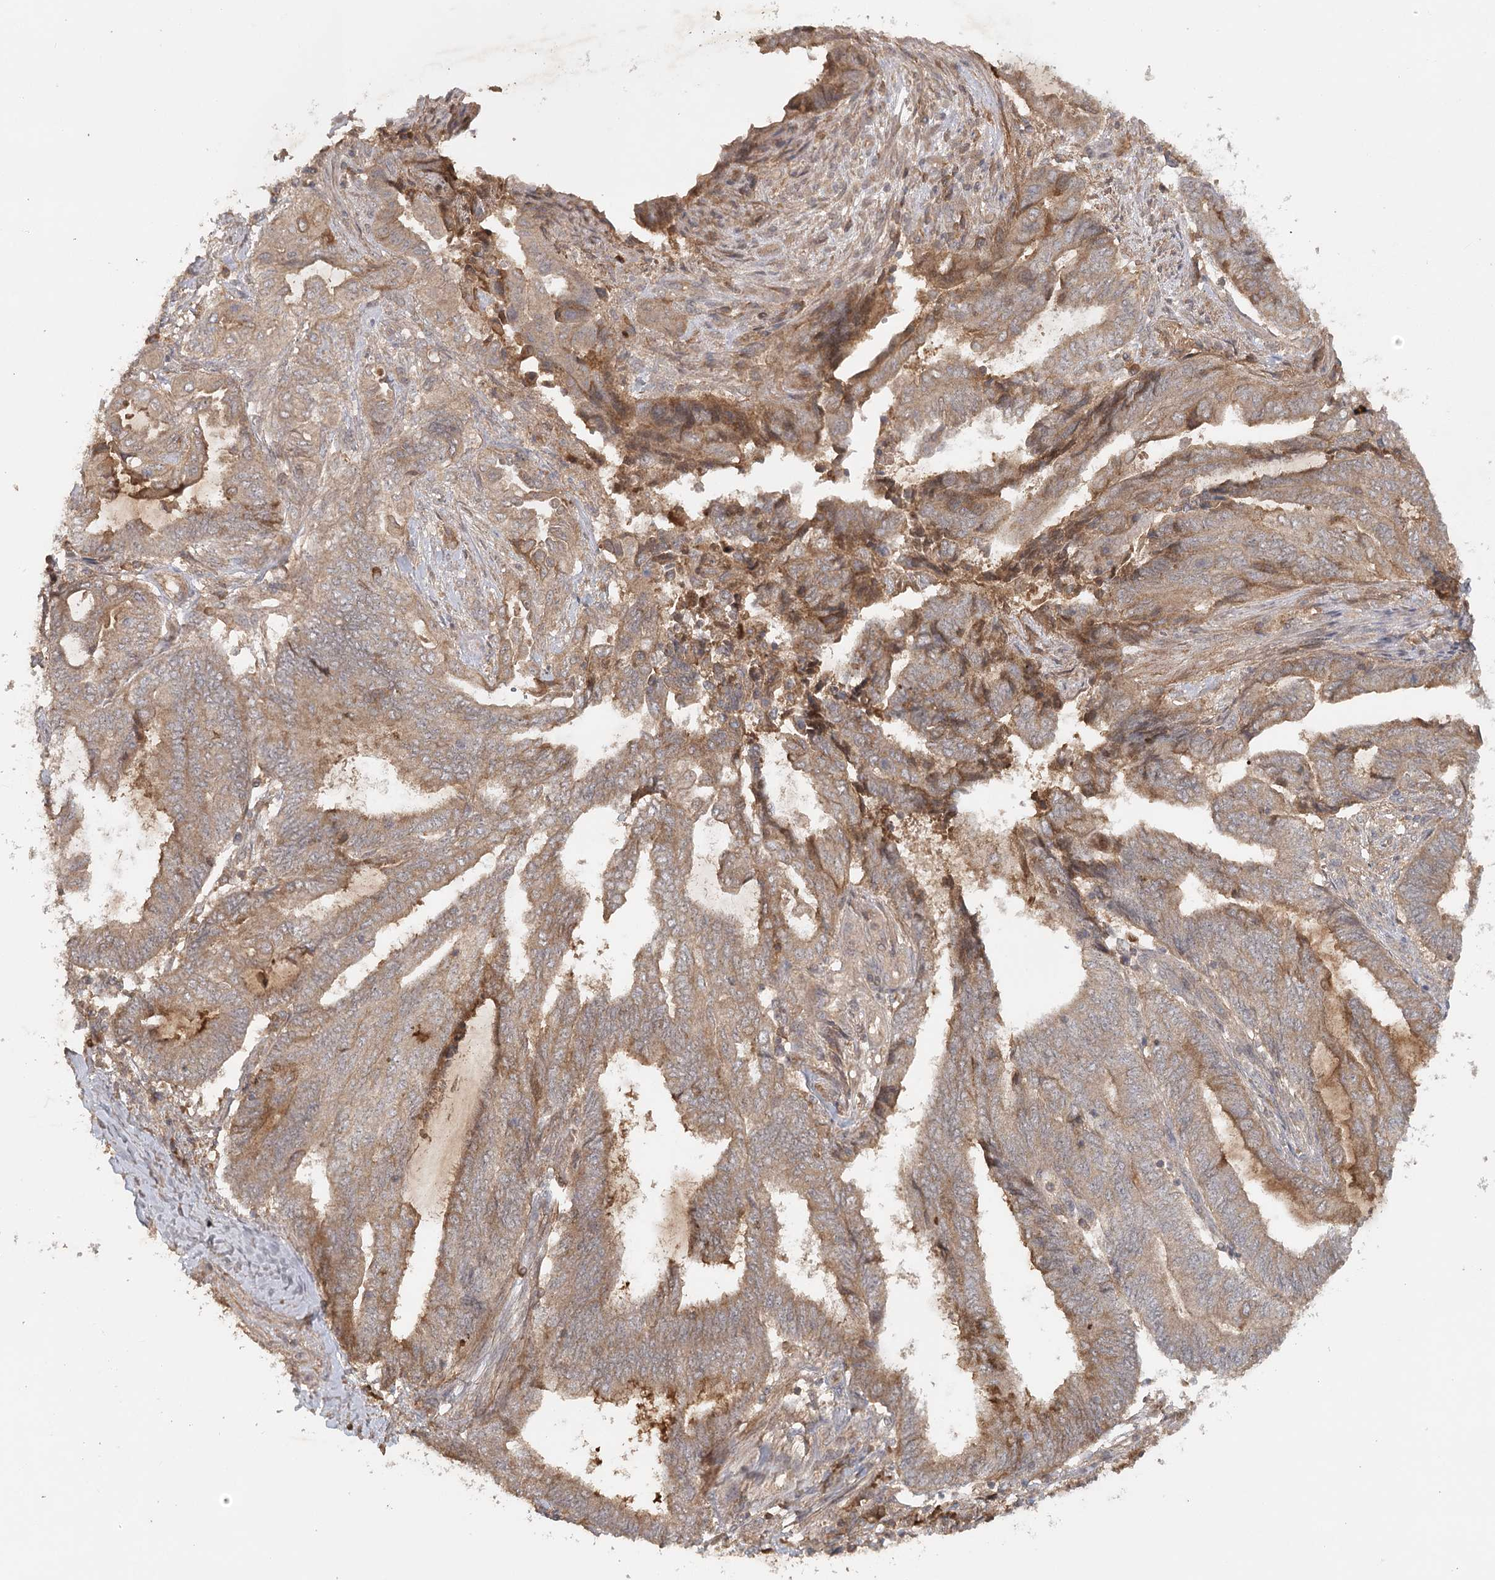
{"staining": {"intensity": "moderate", "quantity": ">75%", "location": "cytoplasmic/membranous"}, "tissue": "endometrial cancer", "cell_type": "Tumor cells", "image_type": "cancer", "snomed": [{"axis": "morphology", "description": "Adenocarcinoma, NOS"}, {"axis": "topography", "description": "Uterus"}, {"axis": "topography", "description": "Endometrium"}], "caption": "About >75% of tumor cells in human adenocarcinoma (endometrial) reveal moderate cytoplasmic/membranous protein positivity as visualized by brown immunohistochemical staining.", "gene": "ARL13A", "patient": {"sex": "female", "age": 70}}